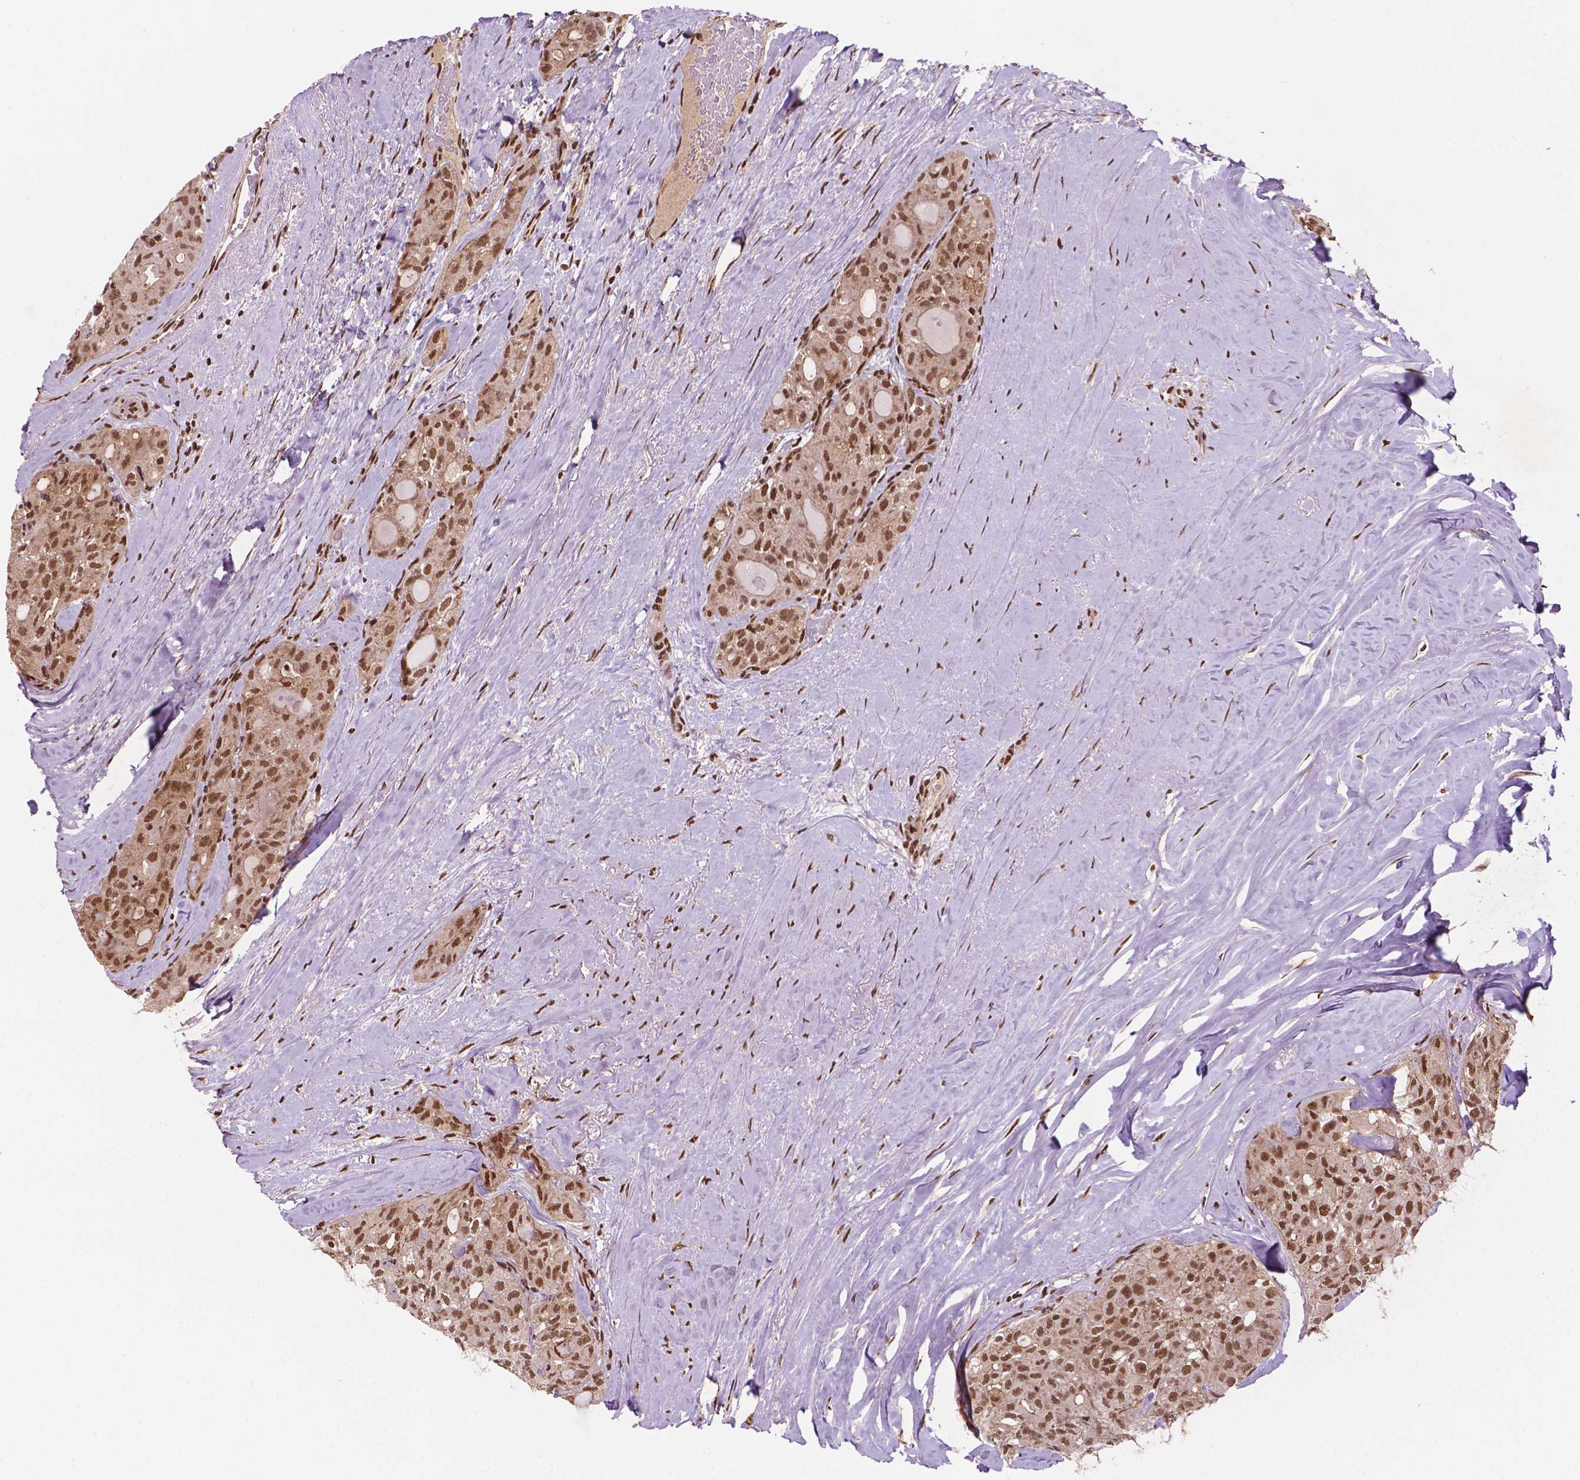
{"staining": {"intensity": "moderate", "quantity": ">75%", "location": "nuclear"}, "tissue": "thyroid cancer", "cell_type": "Tumor cells", "image_type": "cancer", "snomed": [{"axis": "morphology", "description": "Follicular adenoma carcinoma, NOS"}, {"axis": "topography", "description": "Thyroid gland"}], "caption": "Follicular adenoma carcinoma (thyroid) tissue reveals moderate nuclear expression in approximately >75% of tumor cells", "gene": "SIRT6", "patient": {"sex": "male", "age": 75}}